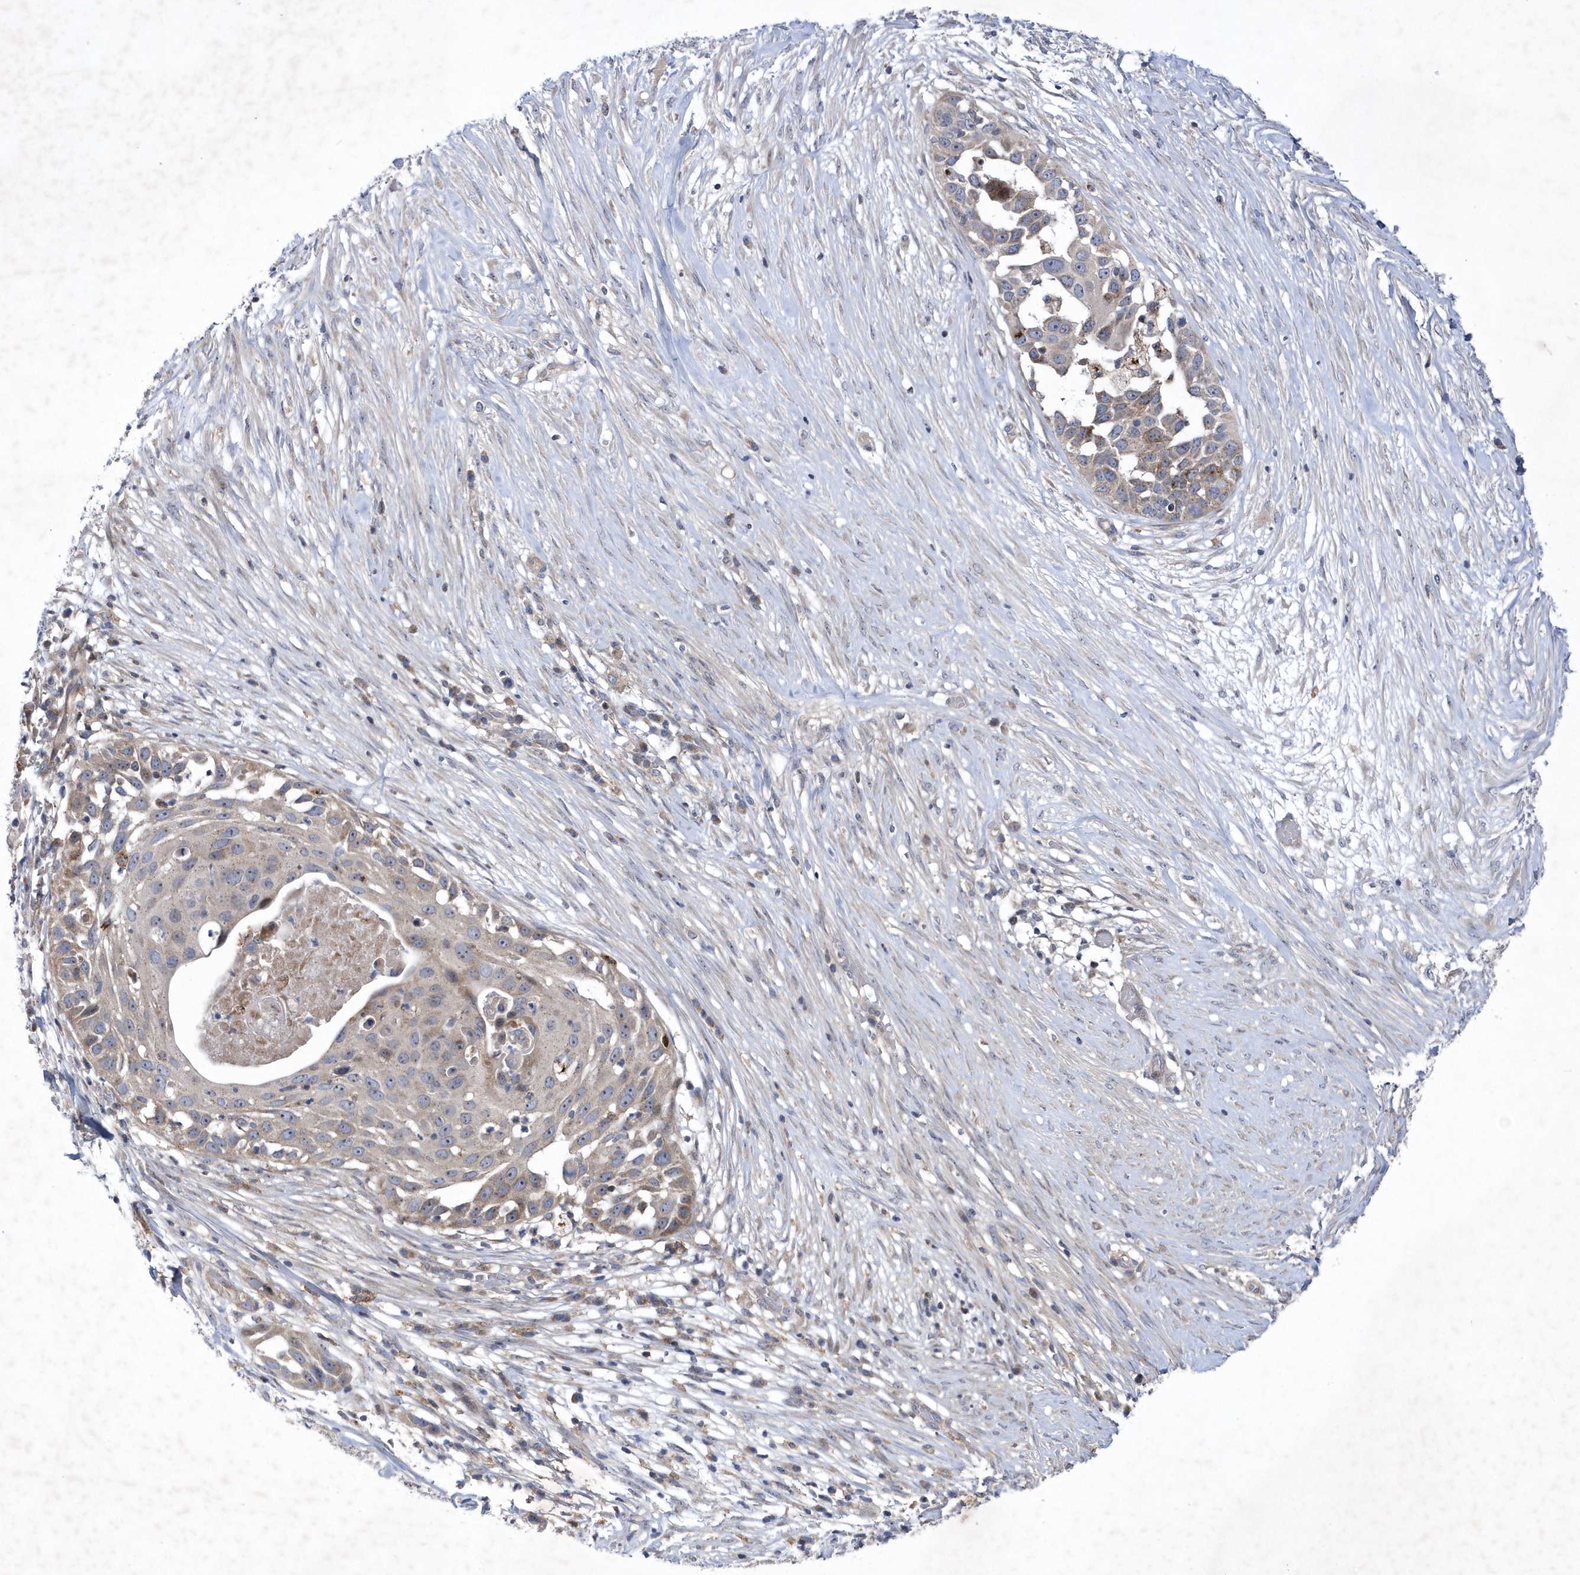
{"staining": {"intensity": "weak", "quantity": "<25%", "location": "cytoplasmic/membranous"}, "tissue": "skin cancer", "cell_type": "Tumor cells", "image_type": "cancer", "snomed": [{"axis": "morphology", "description": "Squamous cell carcinoma, NOS"}, {"axis": "topography", "description": "Skin"}], "caption": "DAB immunohistochemical staining of human squamous cell carcinoma (skin) shows no significant staining in tumor cells.", "gene": "LONRF2", "patient": {"sex": "female", "age": 44}}